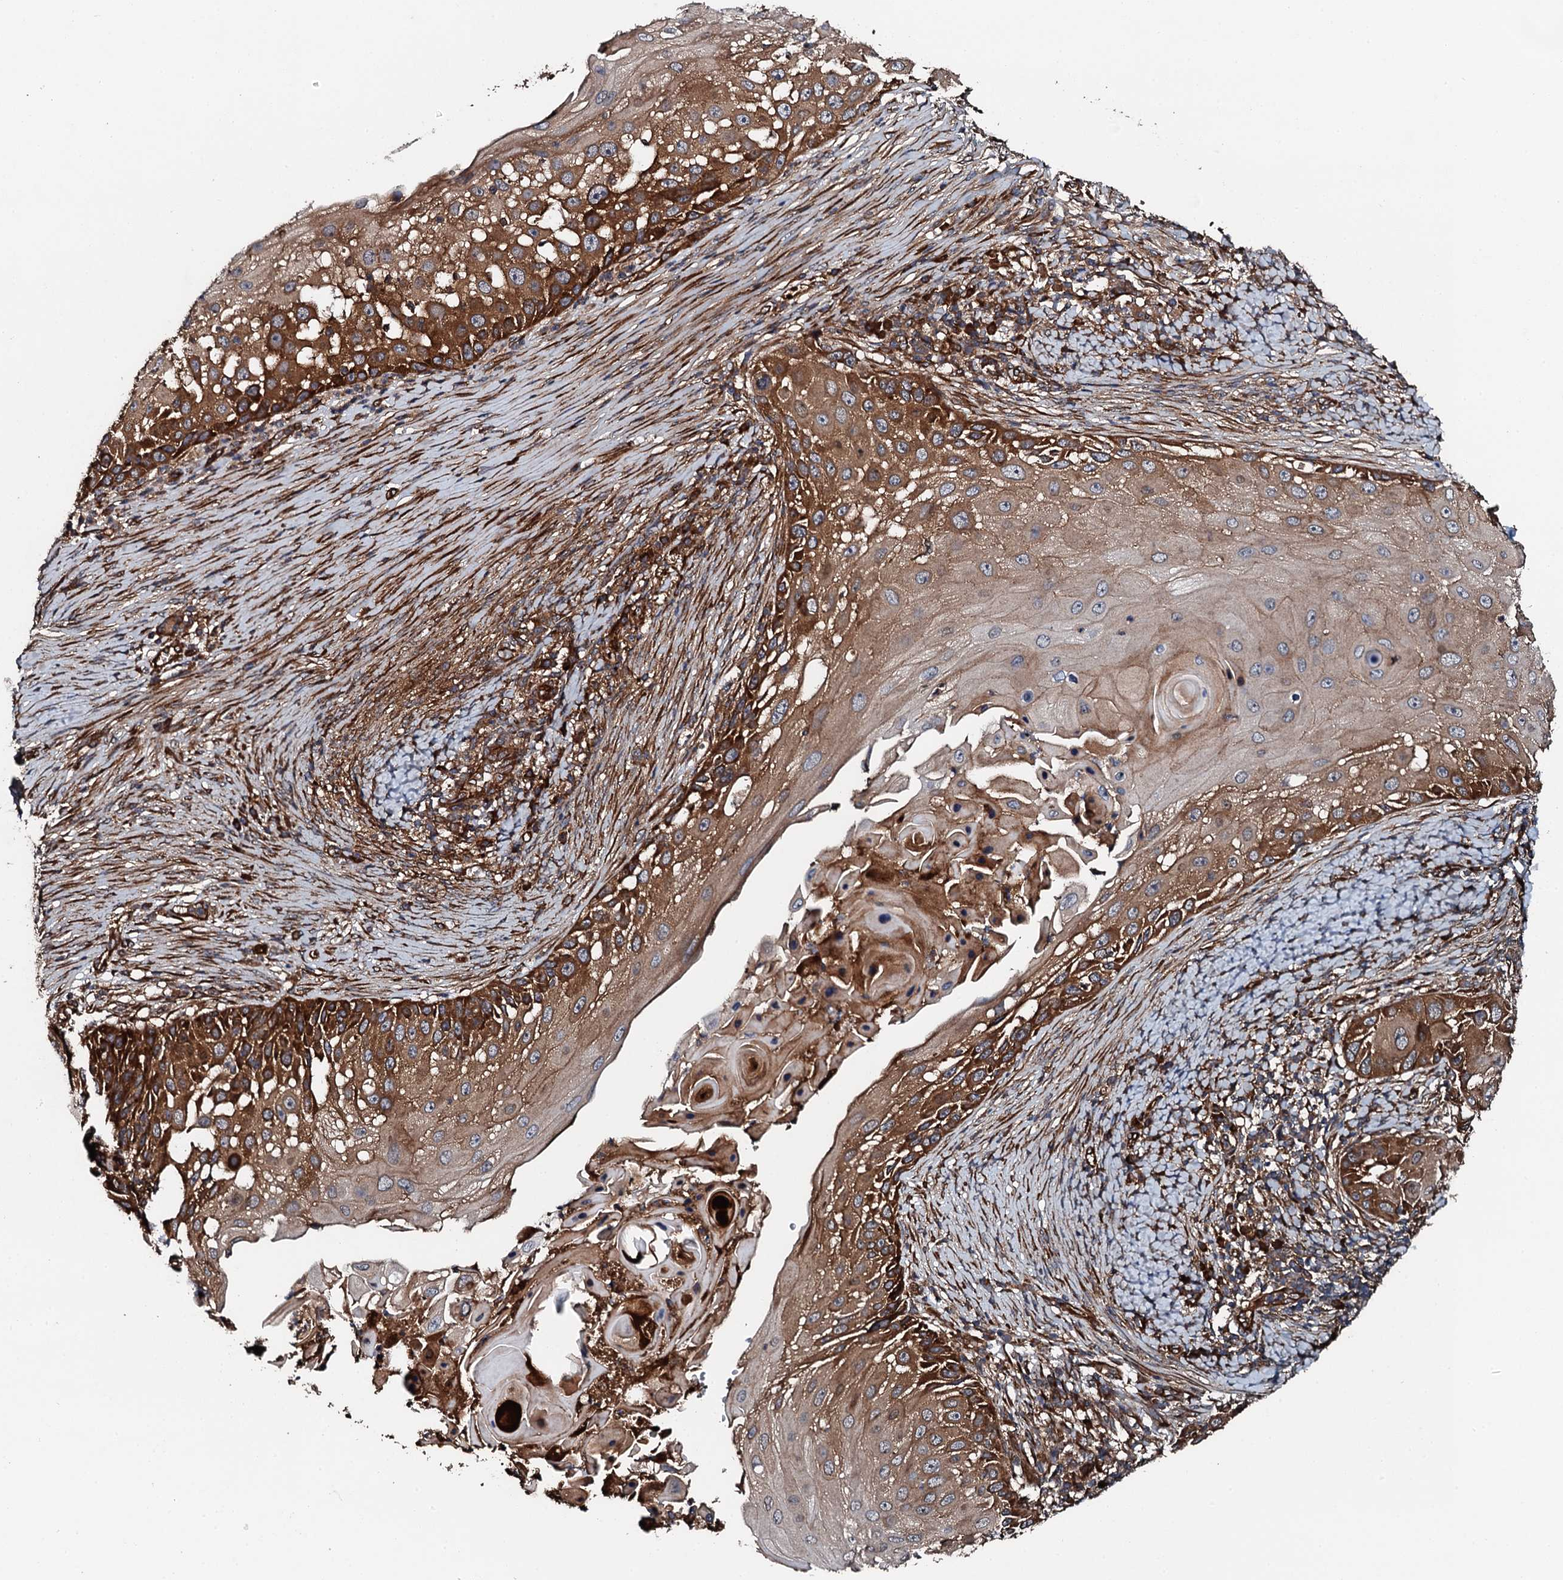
{"staining": {"intensity": "strong", "quantity": ">75%", "location": "cytoplasmic/membranous"}, "tissue": "skin cancer", "cell_type": "Tumor cells", "image_type": "cancer", "snomed": [{"axis": "morphology", "description": "Squamous cell carcinoma, NOS"}, {"axis": "topography", "description": "Skin"}], "caption": "Immunohistochemical staining of squamous cell carcinoma (skin) displays high levels of strong cytoplasmic/membranous protein expression in about >75% of tumor cells.", "gene": "FLYWCH1", "patient": {"sex": "female", "age": 44}}